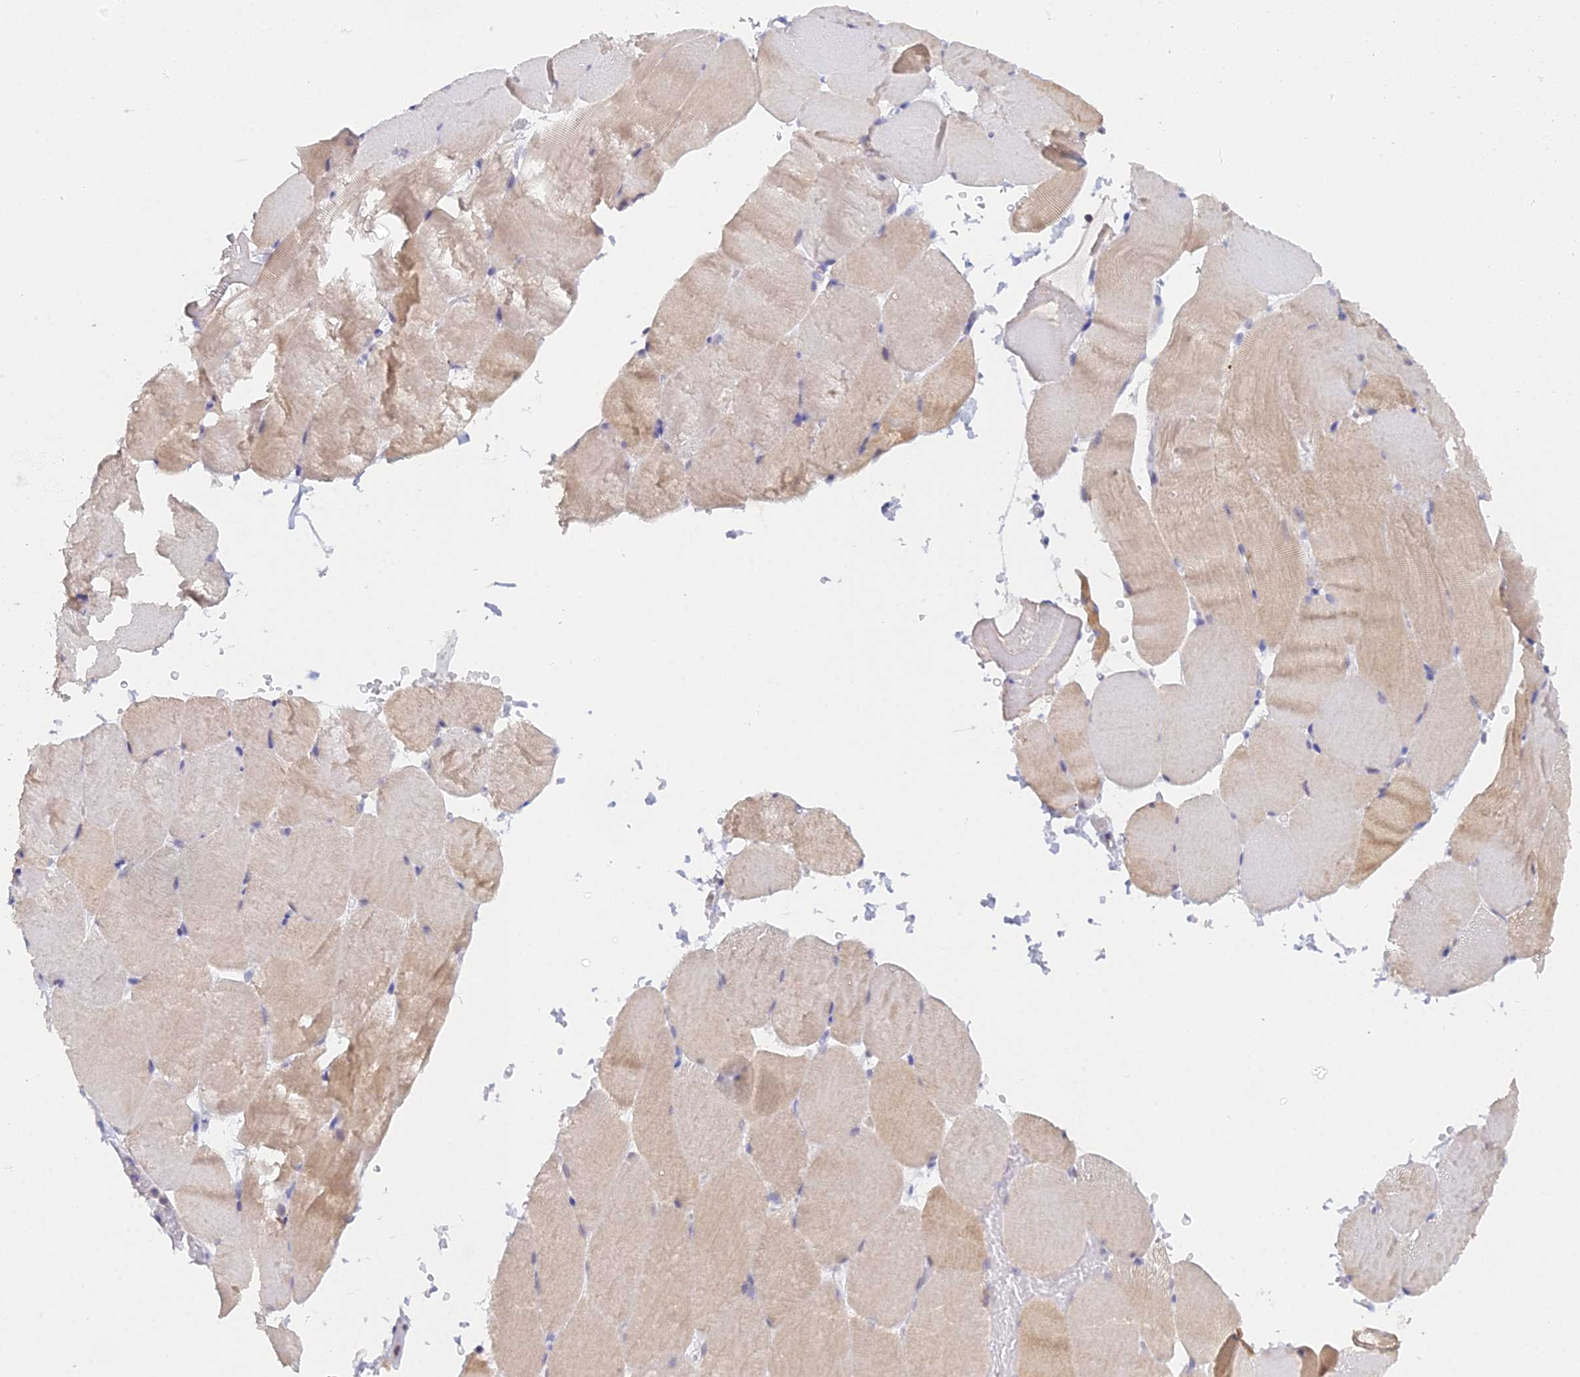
{"staining": {"intensity": "weak", "quantity": "25%-75%", "location": "cytoplasmic/membranous"}, "tissue": "skeletal muscle", "cell_type": "Myocytes", "image_type": "normal", "snomed": [{"axis": "morphology", "description": "Normal tissue, NOS"}, {"axis": "topography", "description": "Skeletal muscle"}, {"axis": "topography", "description": "Parathyroid gland"}], "caption": "Unremarkable skeletal muscle displays weak cytoplasmic/membranous expression in about 25%-75% of myocytes.", "gene": "MCM2", "patient": {"sex": "female", "age": 37}}